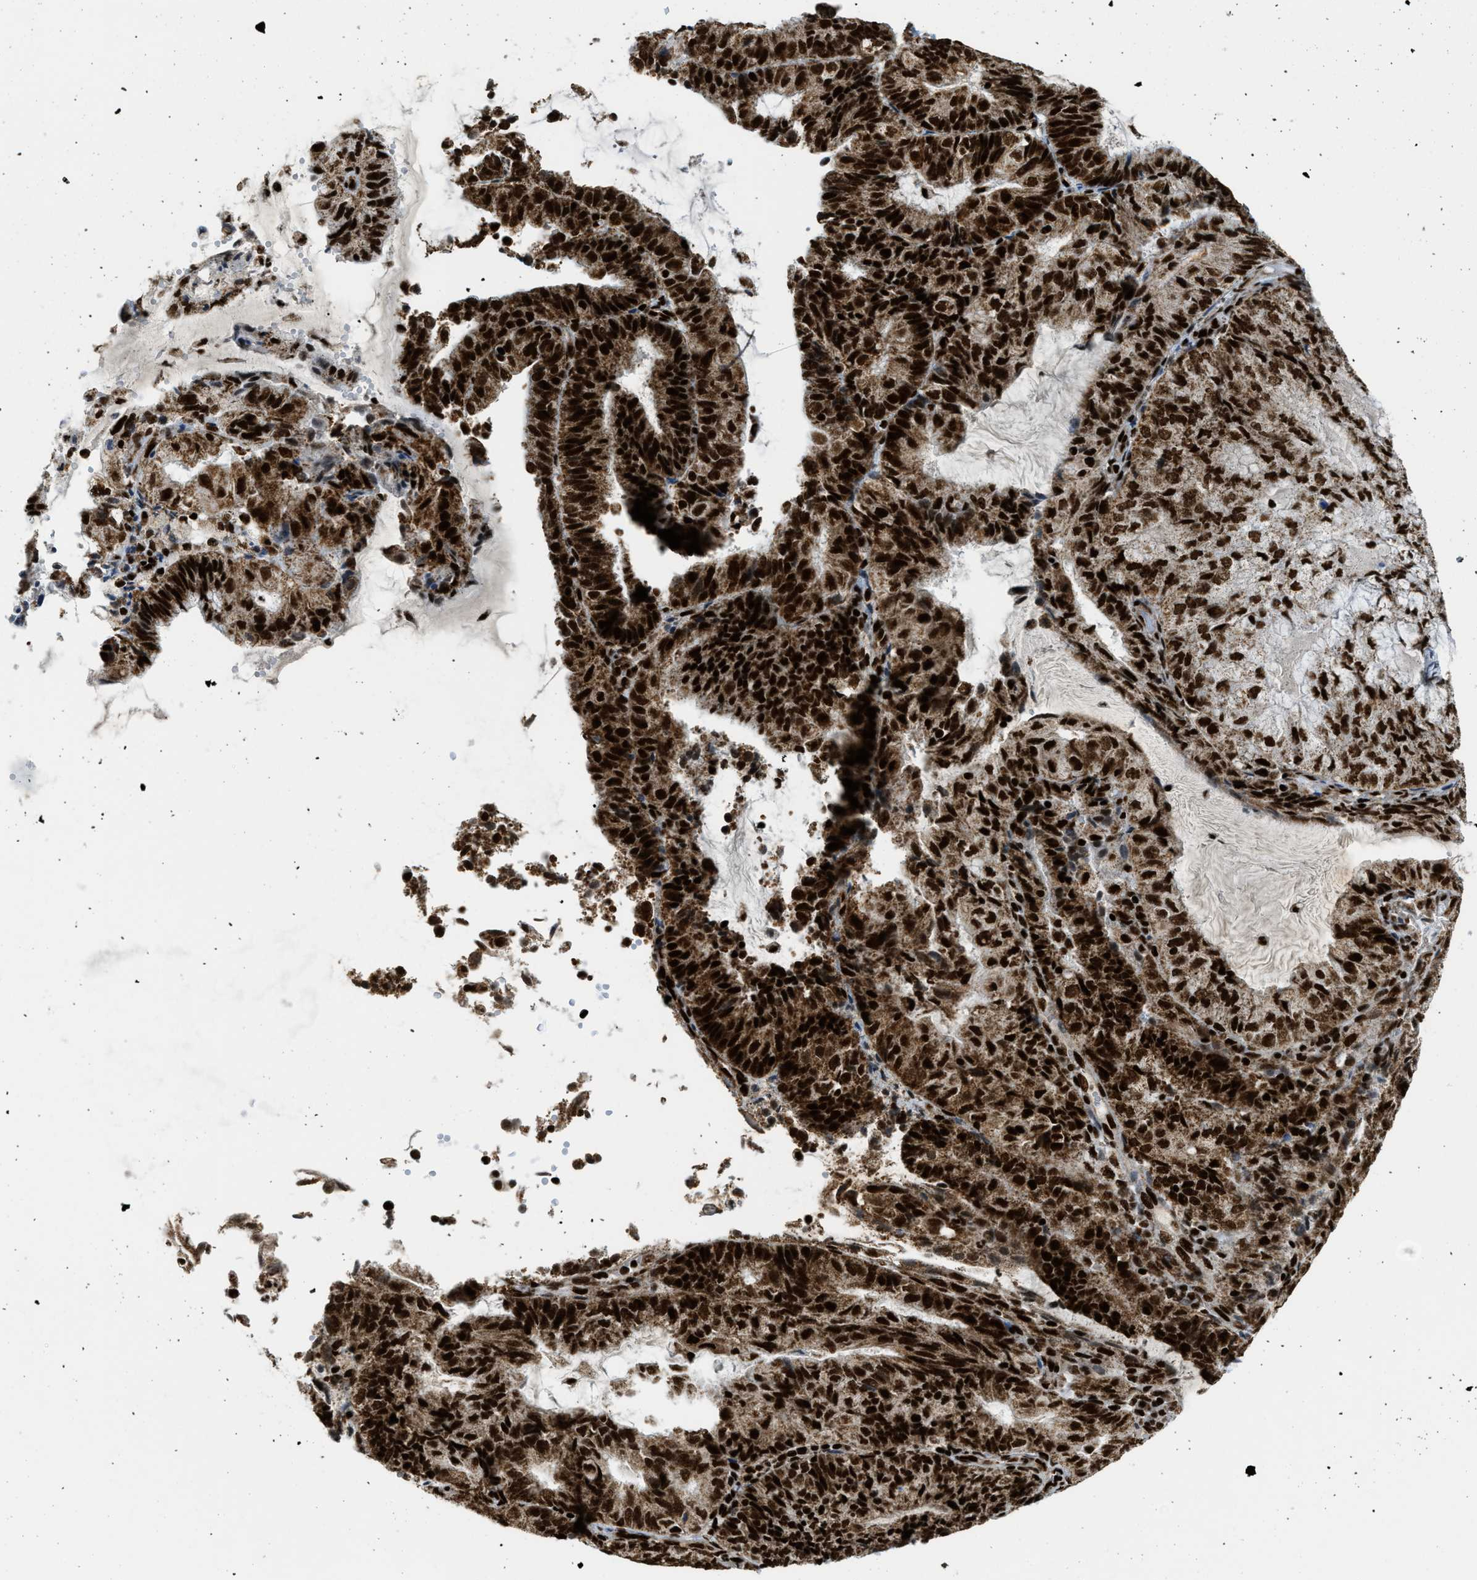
{"staining": {"intensity": "strong", "quantity": ">75%", "location": "cytoplasmic/membranous,nuclear"}, "tissue": "endometrial cancer", "cell_type": "Tumor cells", "image_type": "cancer", "snomed": [{"axis": "morphology", "description": "Adenocarcinoma, NOS"}, {"axis": "topography", "description": "Endometrium"}], "caption": "High-power microscopy captured an IHC micrograph of endometrial adenocarcinoma, revealing strong cytoplasmic/membranous and nuclear staining in approximately >75% of tumor cells.", "gene": "GABPB1", "patient": {"sex": "female", "age": 81}}